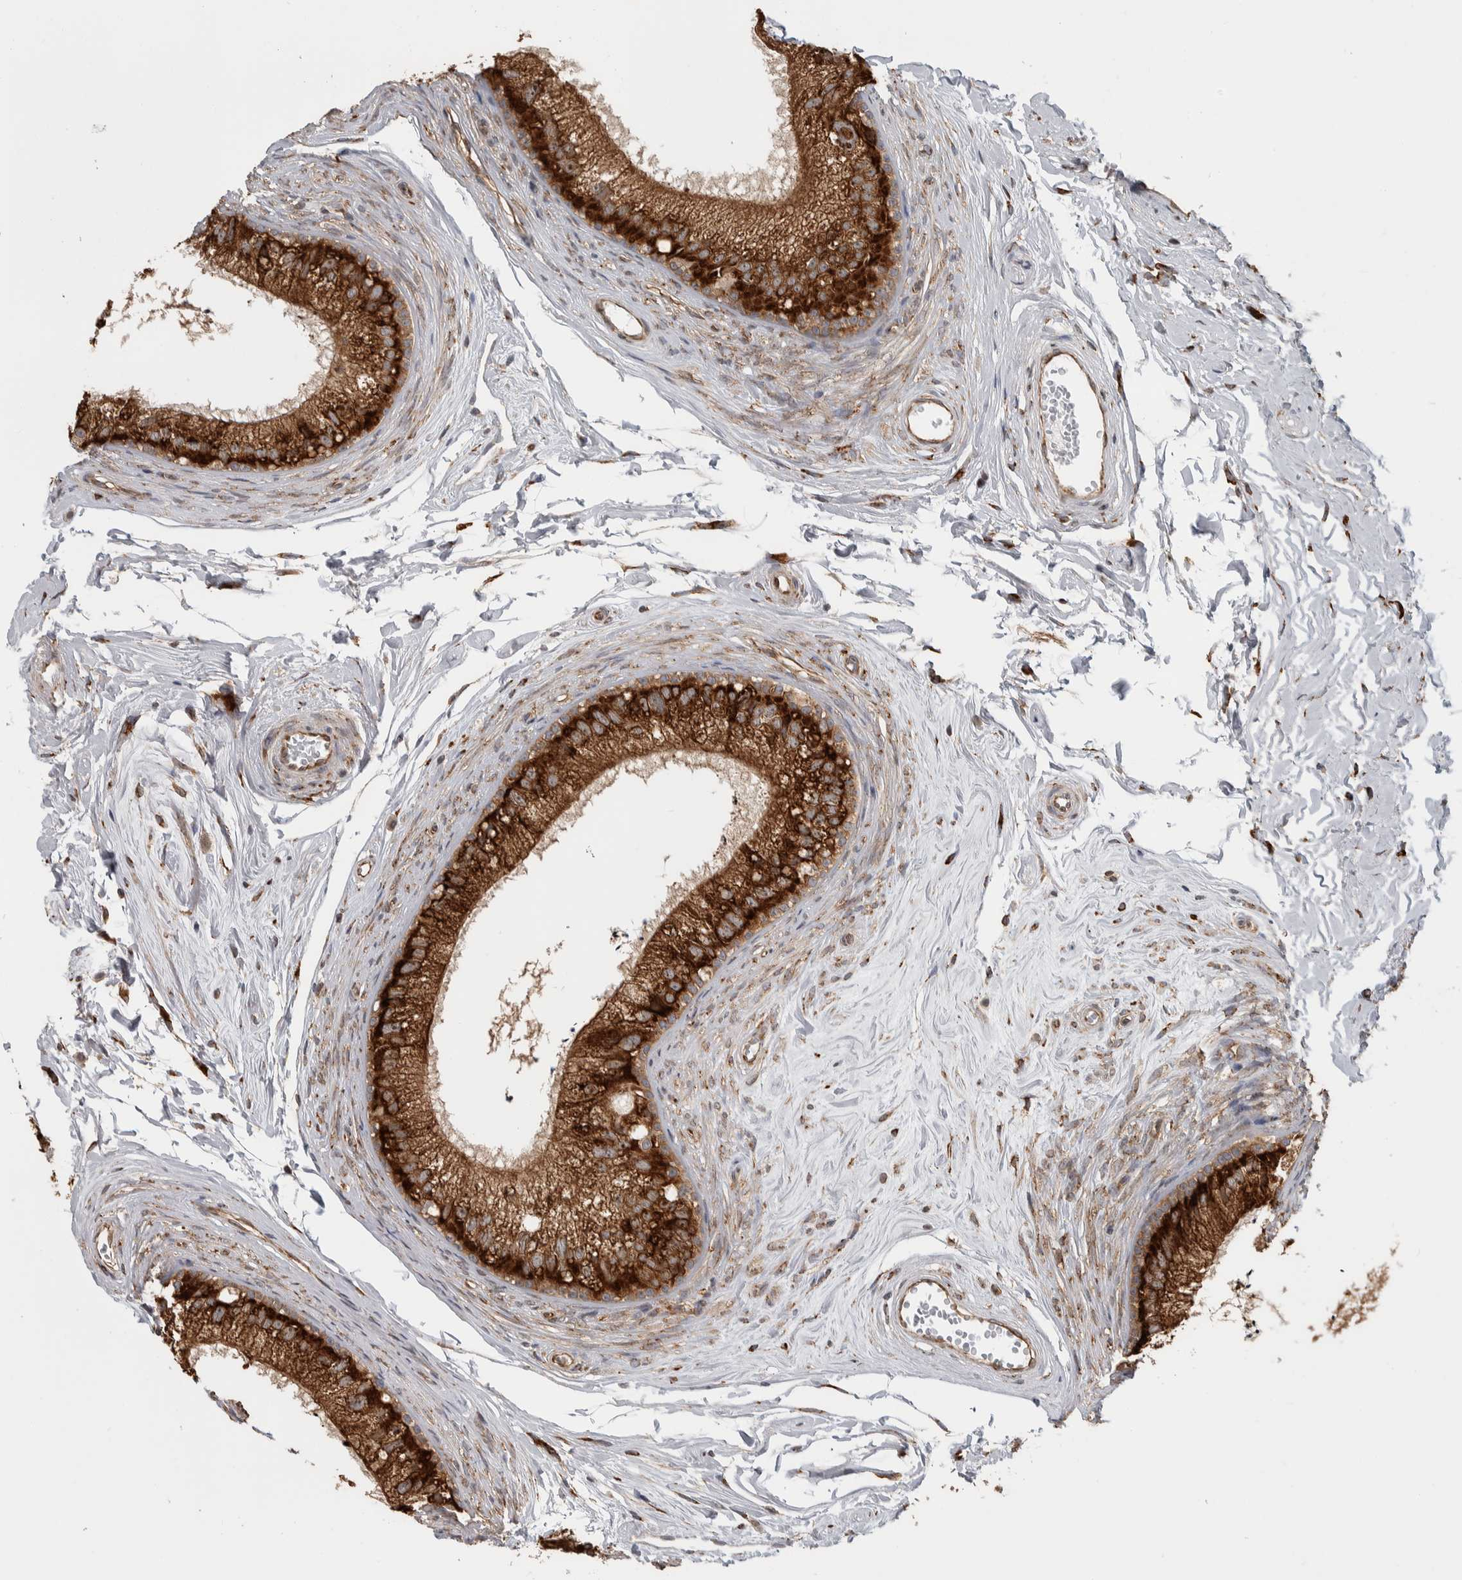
{"staining": {"intensity": "strong", "quantity": ">75%", "location": "cytoplasmic/membranous"}, "tissue": "epididymis", "cell_type": "Glandular cells", "image_type": "normal", "snomed": [{"axis": "morphology", "description": "Normal tissue, NOS"}, {"axis": "topography", "description": "Epididymis"}], "caption": "A brown stain labels strong cytoplasmic/membranous staining of a protein in glandular cells of benign human epididymis. (IHC, brightfield microscopy, high magnification).", "gene": "EIF3H", "patient": {"sex": "male", "age": 56}}